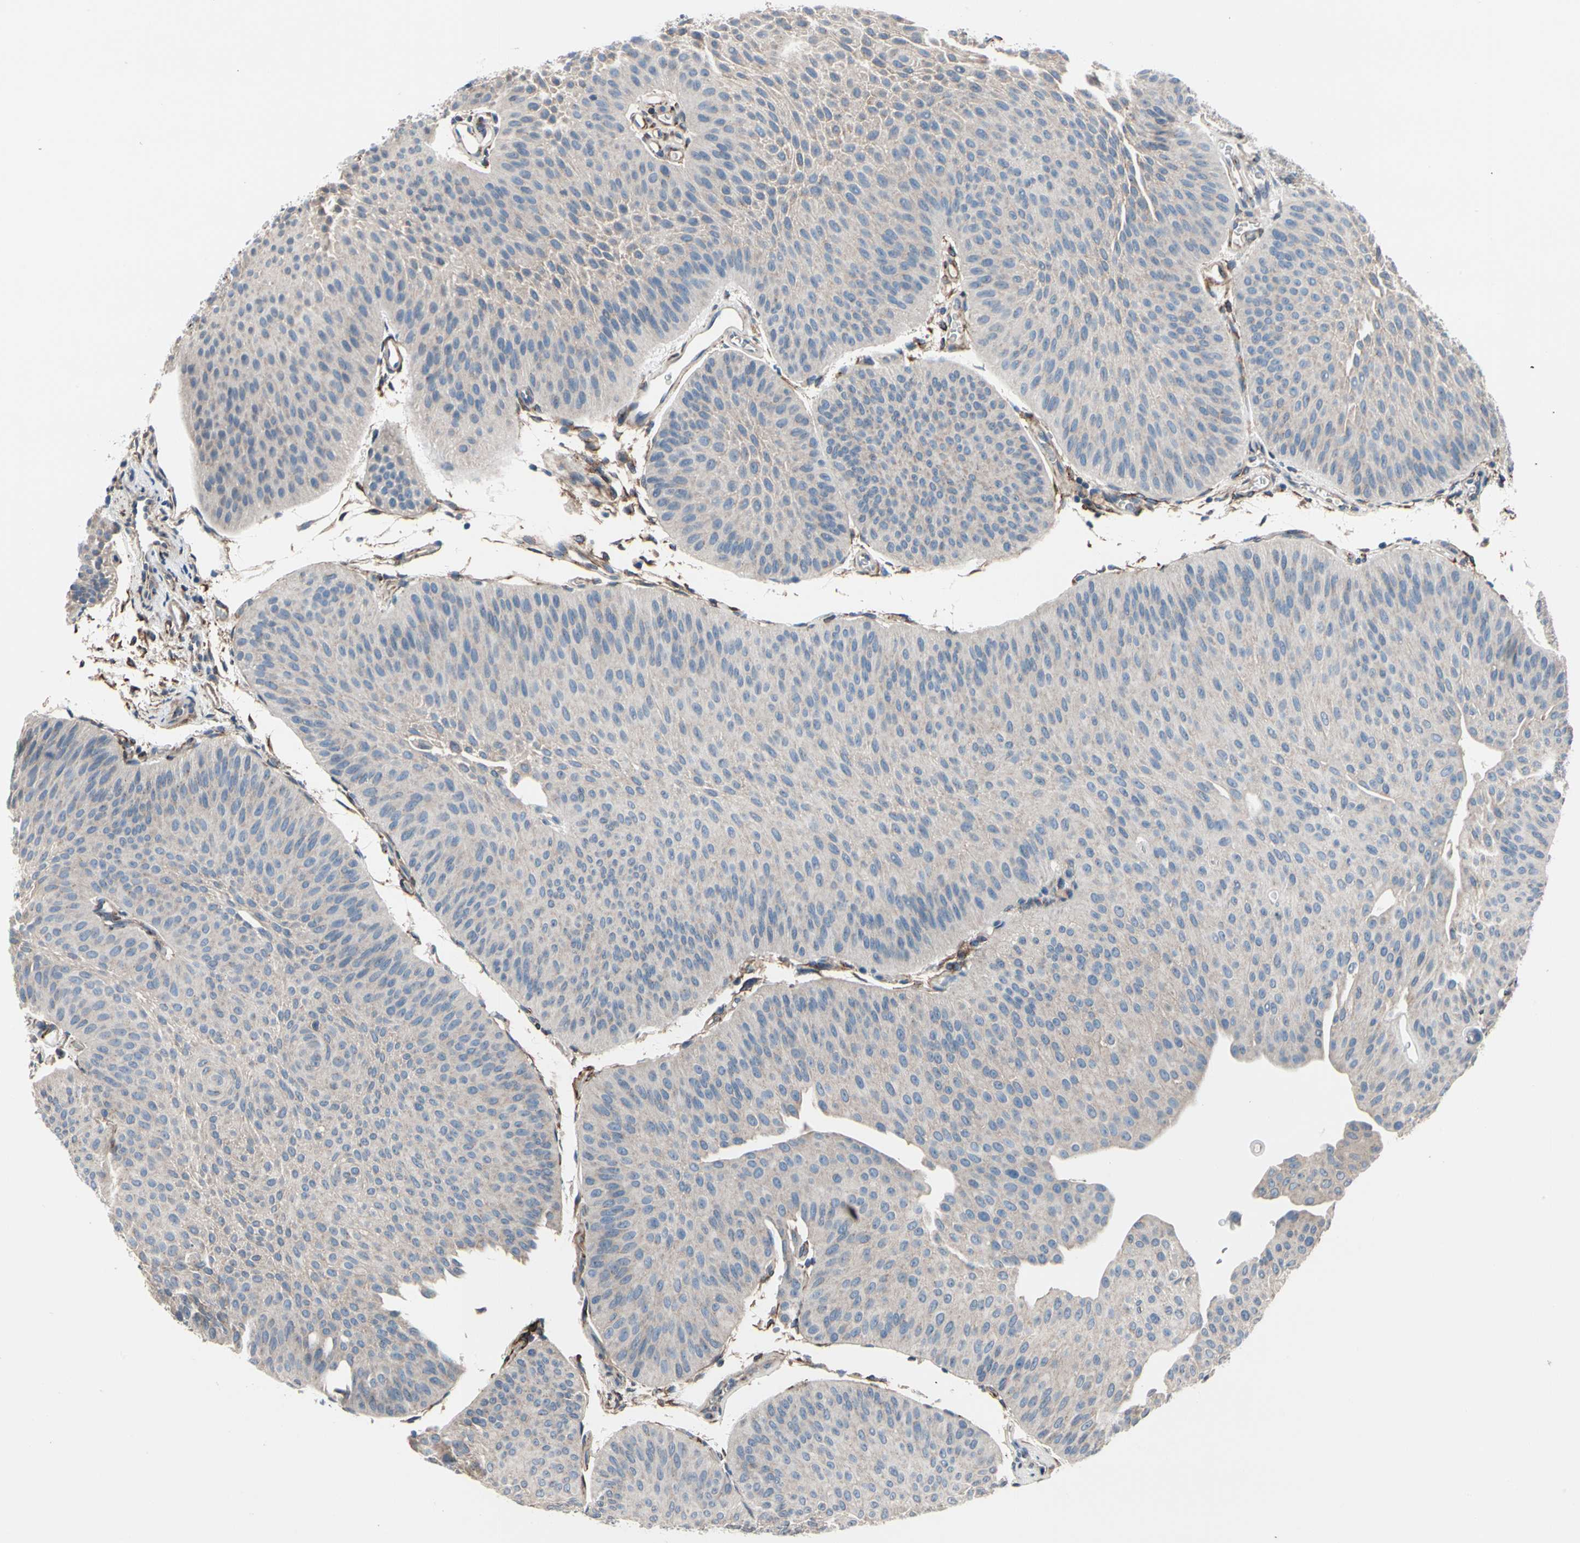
{"staining": {"intensity": "weak", "quantity": "<25%", "location": "cytoplasmic/membranous"}, "tissue": "urothelial cancer", "cell_type": "Tumor cells", "image_type": "cancer", "snomed": [{"axis": "morphology", "description": "Urothelial carcinoma, Low grade"}, {"axis": "topography", "description": "Urinary bladder"}], "caption": "An immunohistochemistry (IHC) image of urothelial cancer is shown. There is no staining in tumor cells of urothelial cancer. (DAB (3,3'-diaminobenzidine) immunohistochemistry with hematoxylin counter stain).", "gene": "PRKAR2B", "patient": {"sex": "female", "age": 60}}